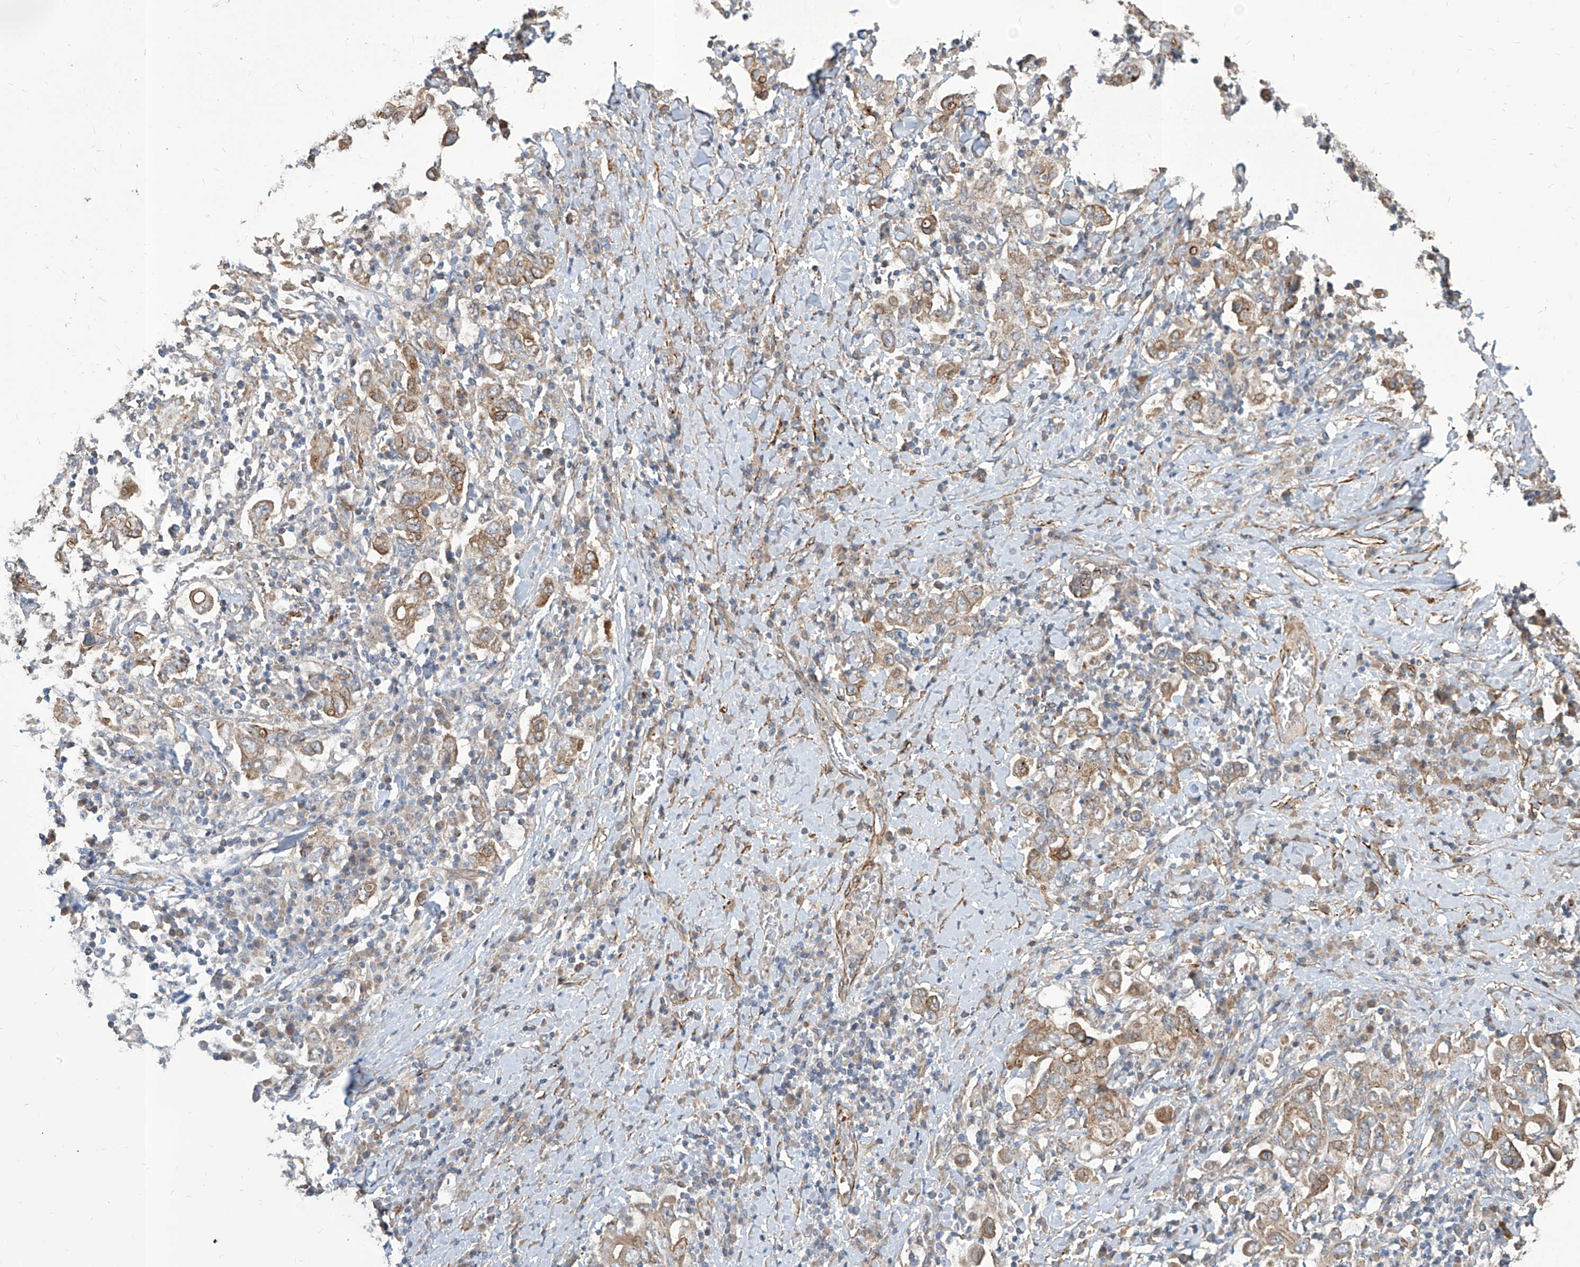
{"staining": {"intensity": "moderate", "quantity": ">75%", "location": "cytoplasmic/membranous"}, "tissue": "stomach cancer", "cell_type": "Tumor cells", "image_type": "cancer", "snomed": [{"axis": "morphology", "description": "Adenocarcinoma, NOS"}, {"axis": "topography", "description": "Stomach, upper"}], "caption": "Protein analysis of stomach adenocarcinoma tissue displays moderate cytoplasmic/membranous staining in approximately >75% of tumor cells.", "gene": "FAM83B", "patient": {"sex": "male", "age": 62}}